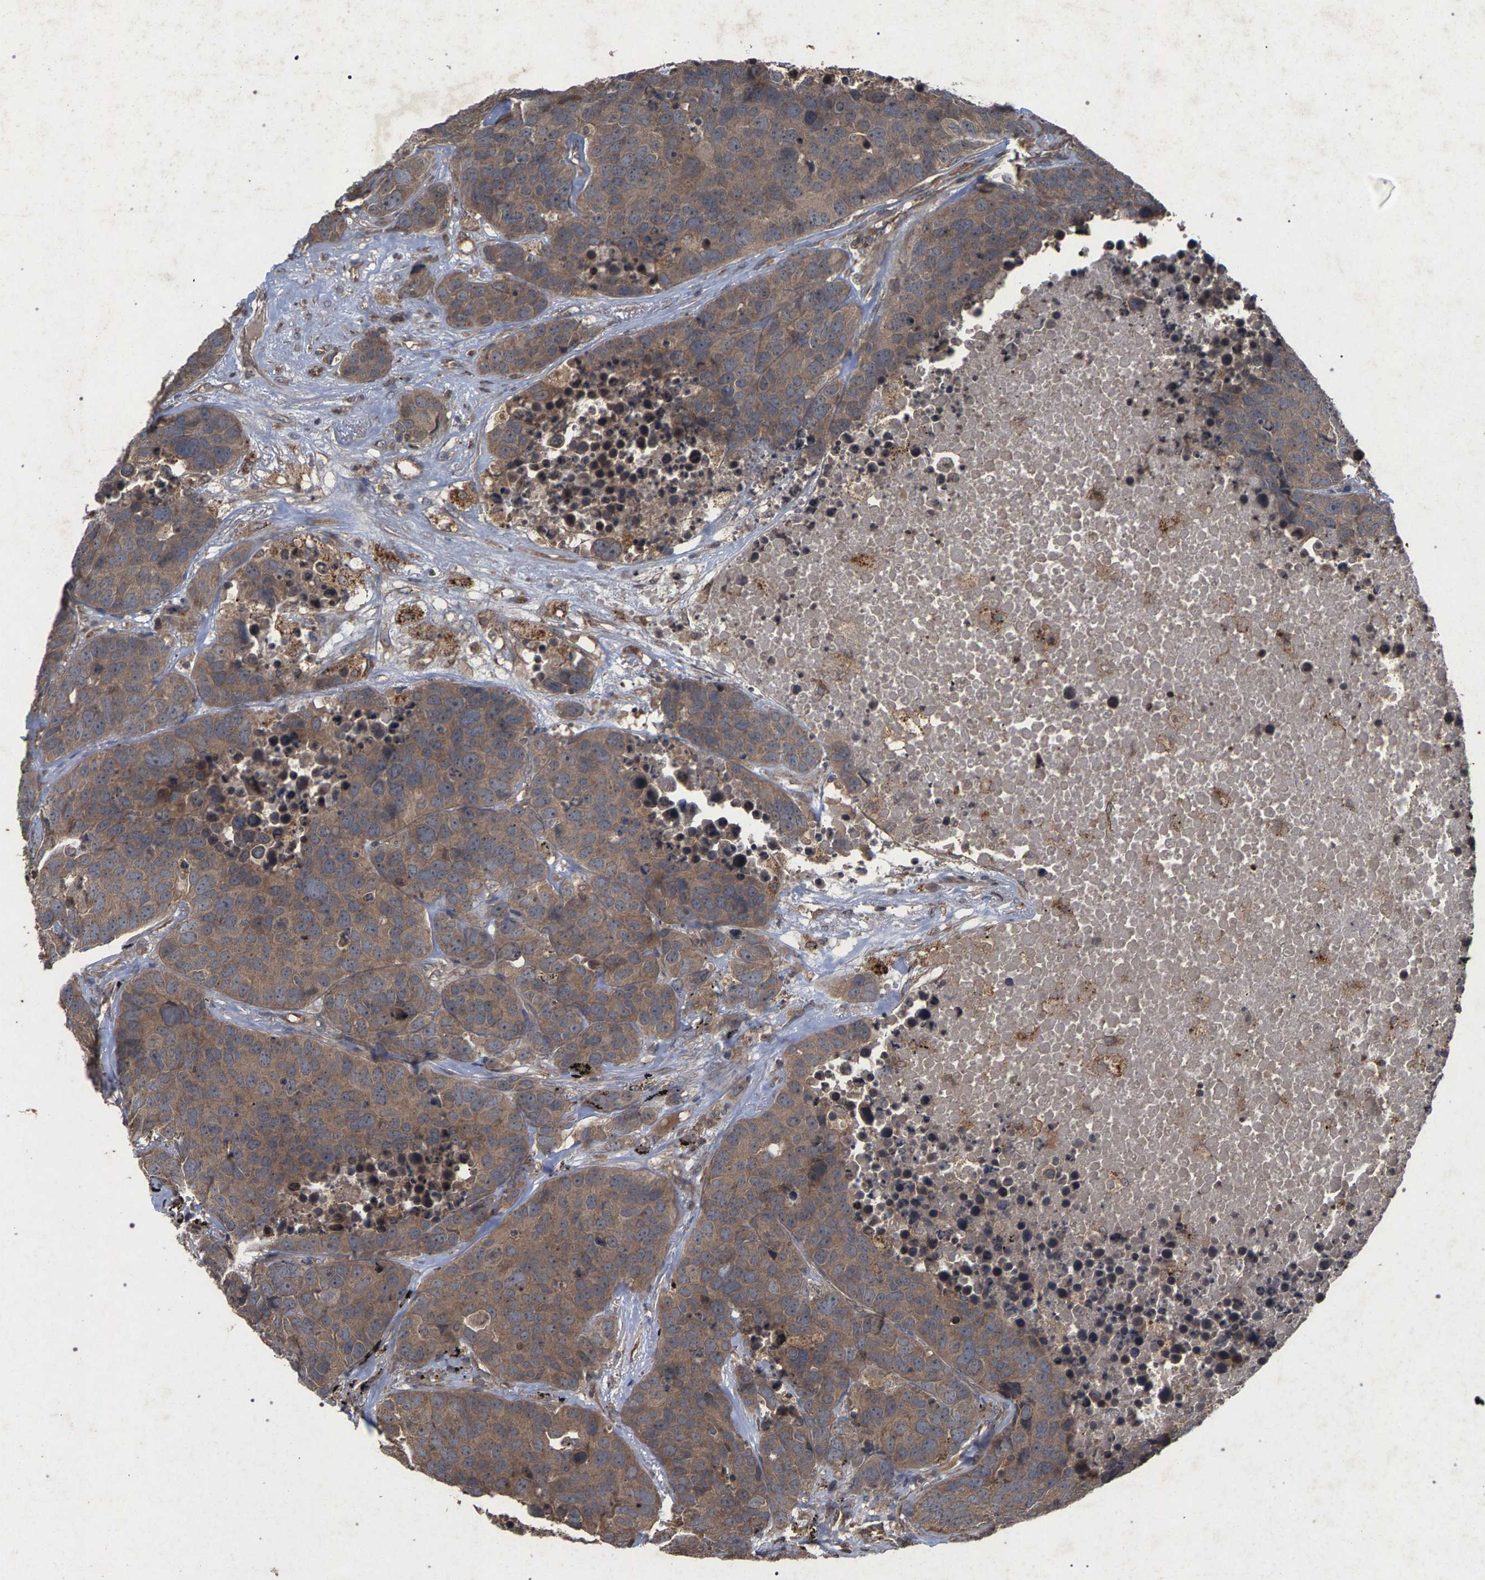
{"staining": {"intensity": "moderate", "quantity": ">75%", "location": "cytoplasmic/membranous"}, "tissue": "carcinoid", "cell_type": "Tumor cells", "image_type": "cancer", "snomed": [{"axis": "morphology", "description": "Carcinoid, malignant, NOS"}, {"axis": "topography", "description": "Lung"}], "caption": "Immunohistochemistry of carcinoid demonstrates medium levels of moderate cytoplasmic/membranous expression in about >75% of tumor cells.", "gene": "SLC4A4", "patient": {"sex": "male", "age": 60}}